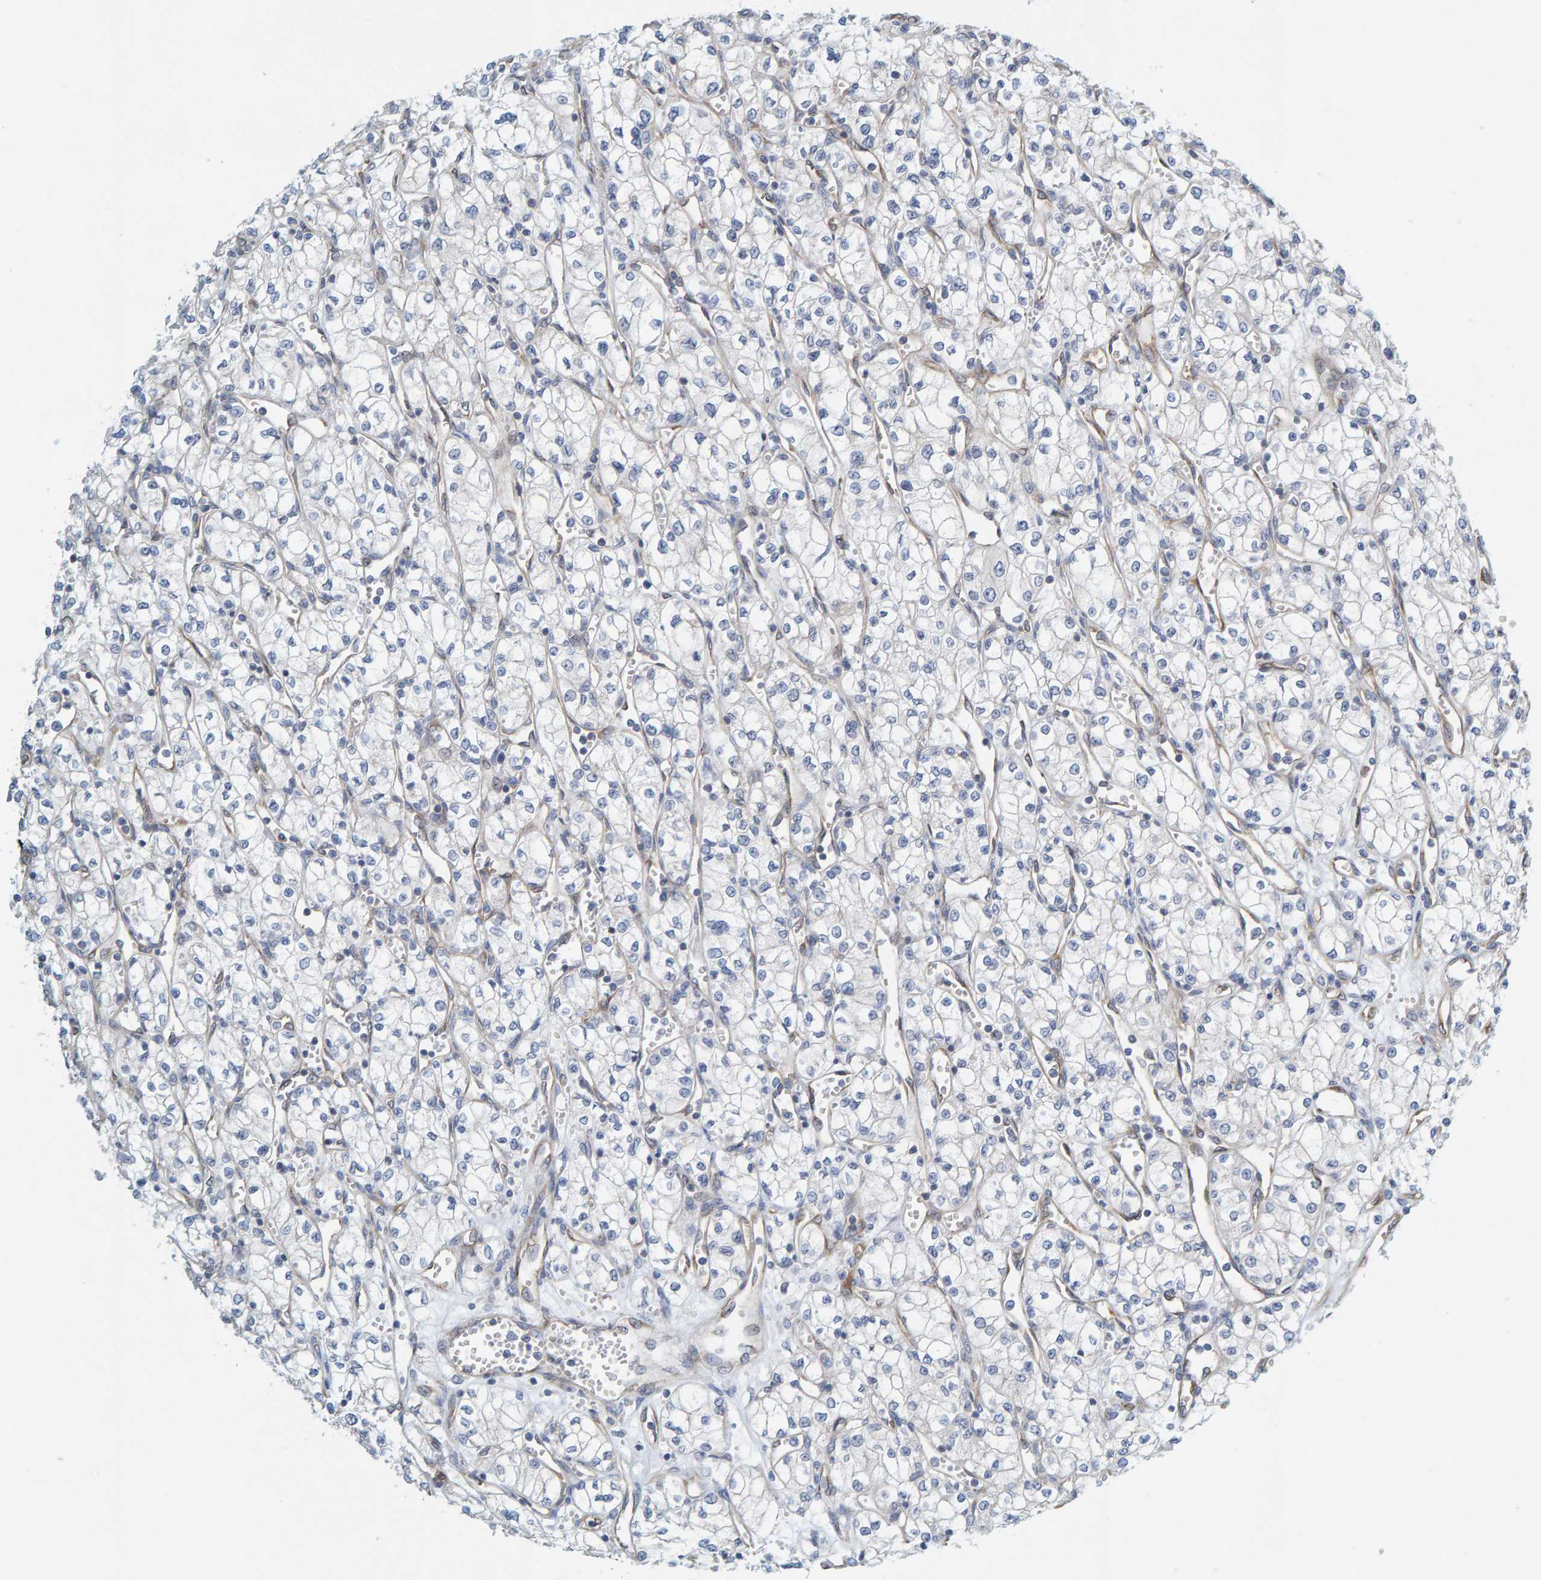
{"staining": {"intensity": "negative", "quantity": "none", "location": "none"}, "tissue": "renal cancer", "cell_type": "Tumor cells", "image_type": "cancer", "snomed": [{"axis": "morphology", "description": "Adenocarcinoma, NOS"}, {"axis": "topography", "description": "Kidney"}], "caption": "Immunohistochemical staining of renal cancer (adenocarcinoma) shows no significant expression in tumor cells. Nuclei are stained in blue.", "gene": "PRKD2", "patient": {"sex": "male", "age": 59}}